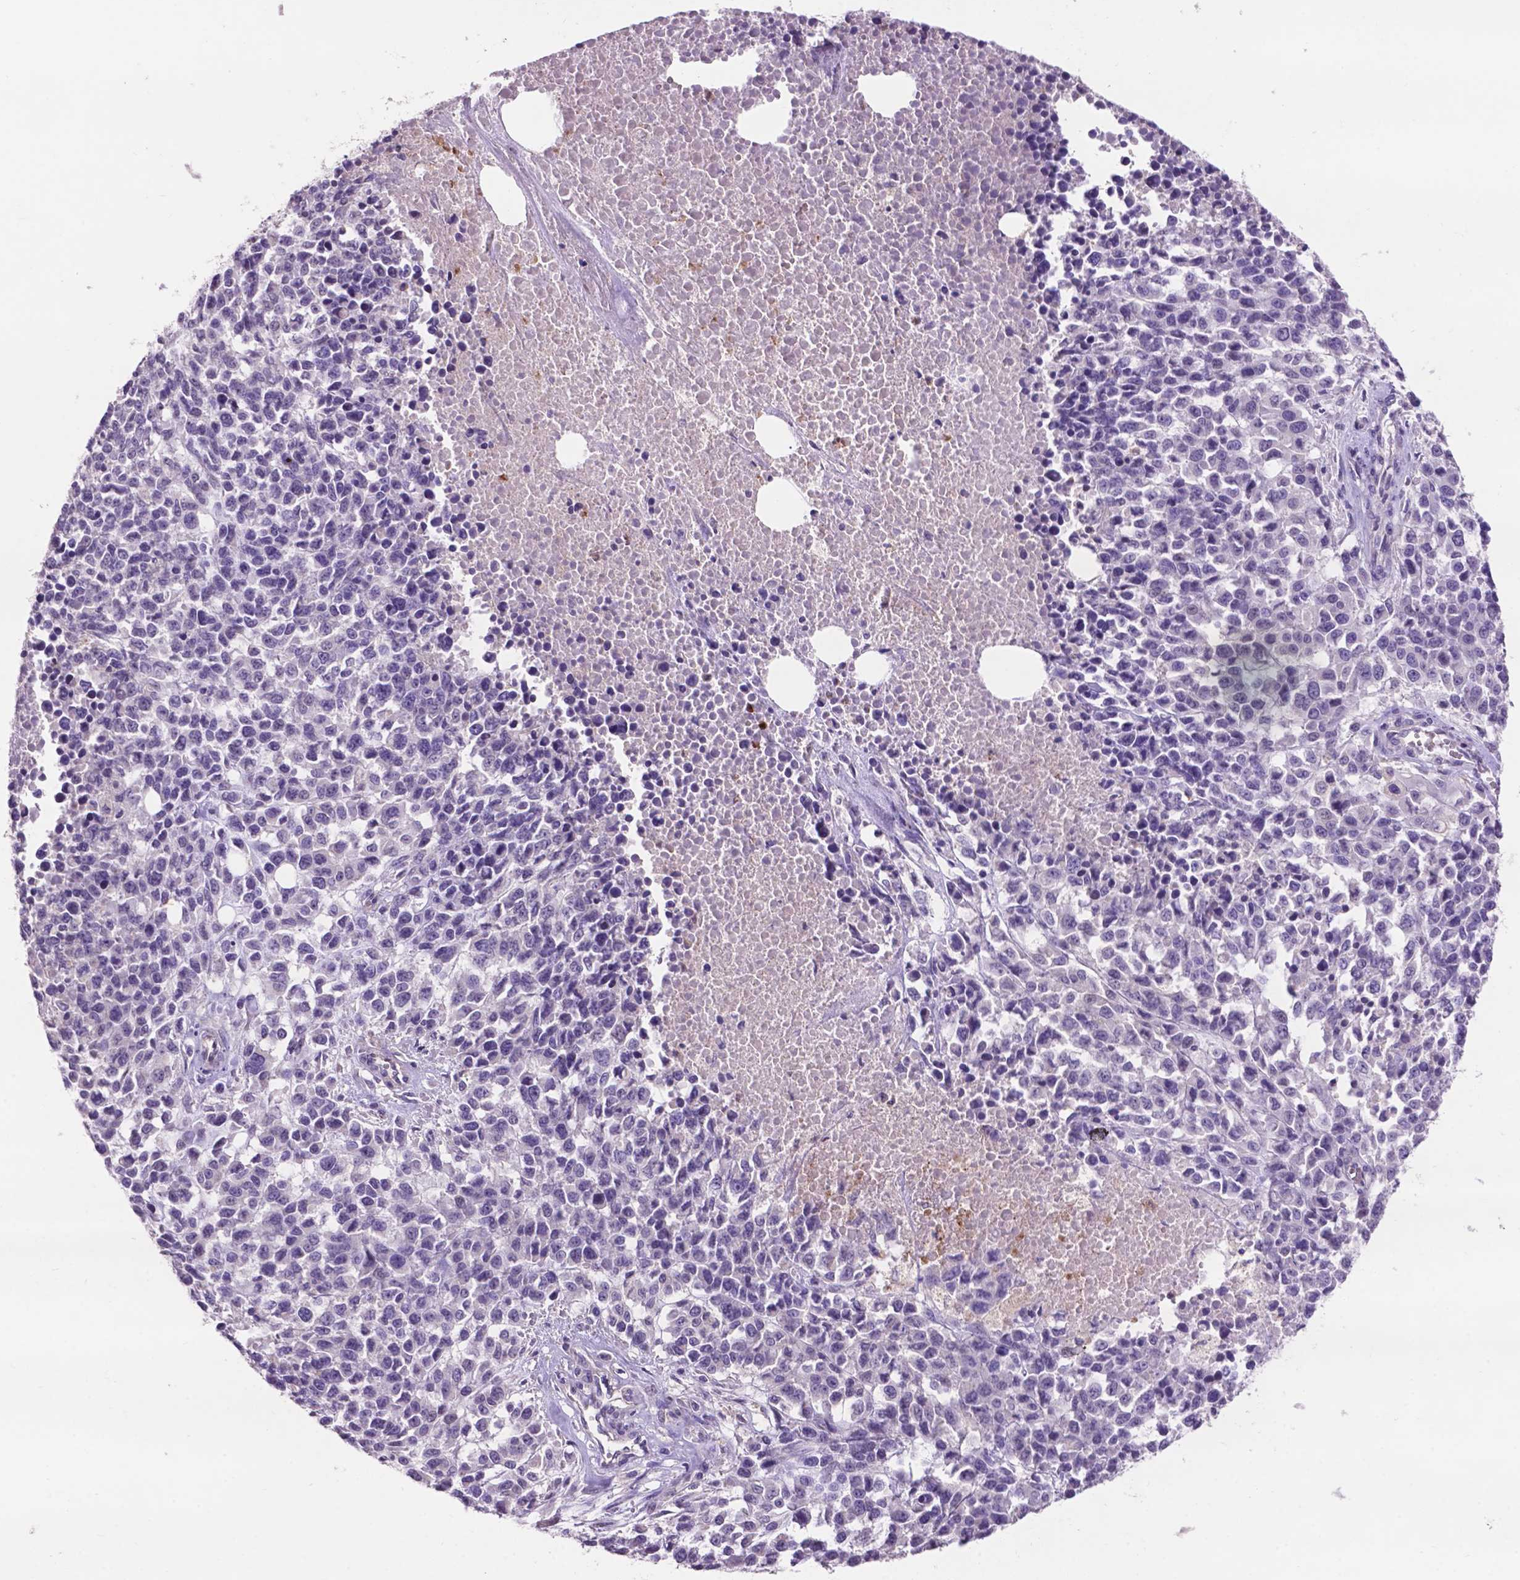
{"staining": {"intensity": "negative", "quantity": "none", "location": "none"}, "tissue": "melanoma", "cell_type": "Tumor cells", "image_type": "cancer", "snomed": [{"axis": "morphology", "description": "Malignant melanoma, Metastatic site"}, {"axis": "topography", "description": "Skin"}], "caption": "Immunohistochemical staining of malignant melanoma (metastatic site) displays no significant staining in tumor cells. (Immunohistochemistry, brightfield microscopy, high magnification).", "gene": "PLSCR1", "patient": {"sex": "male", "age": 84}}